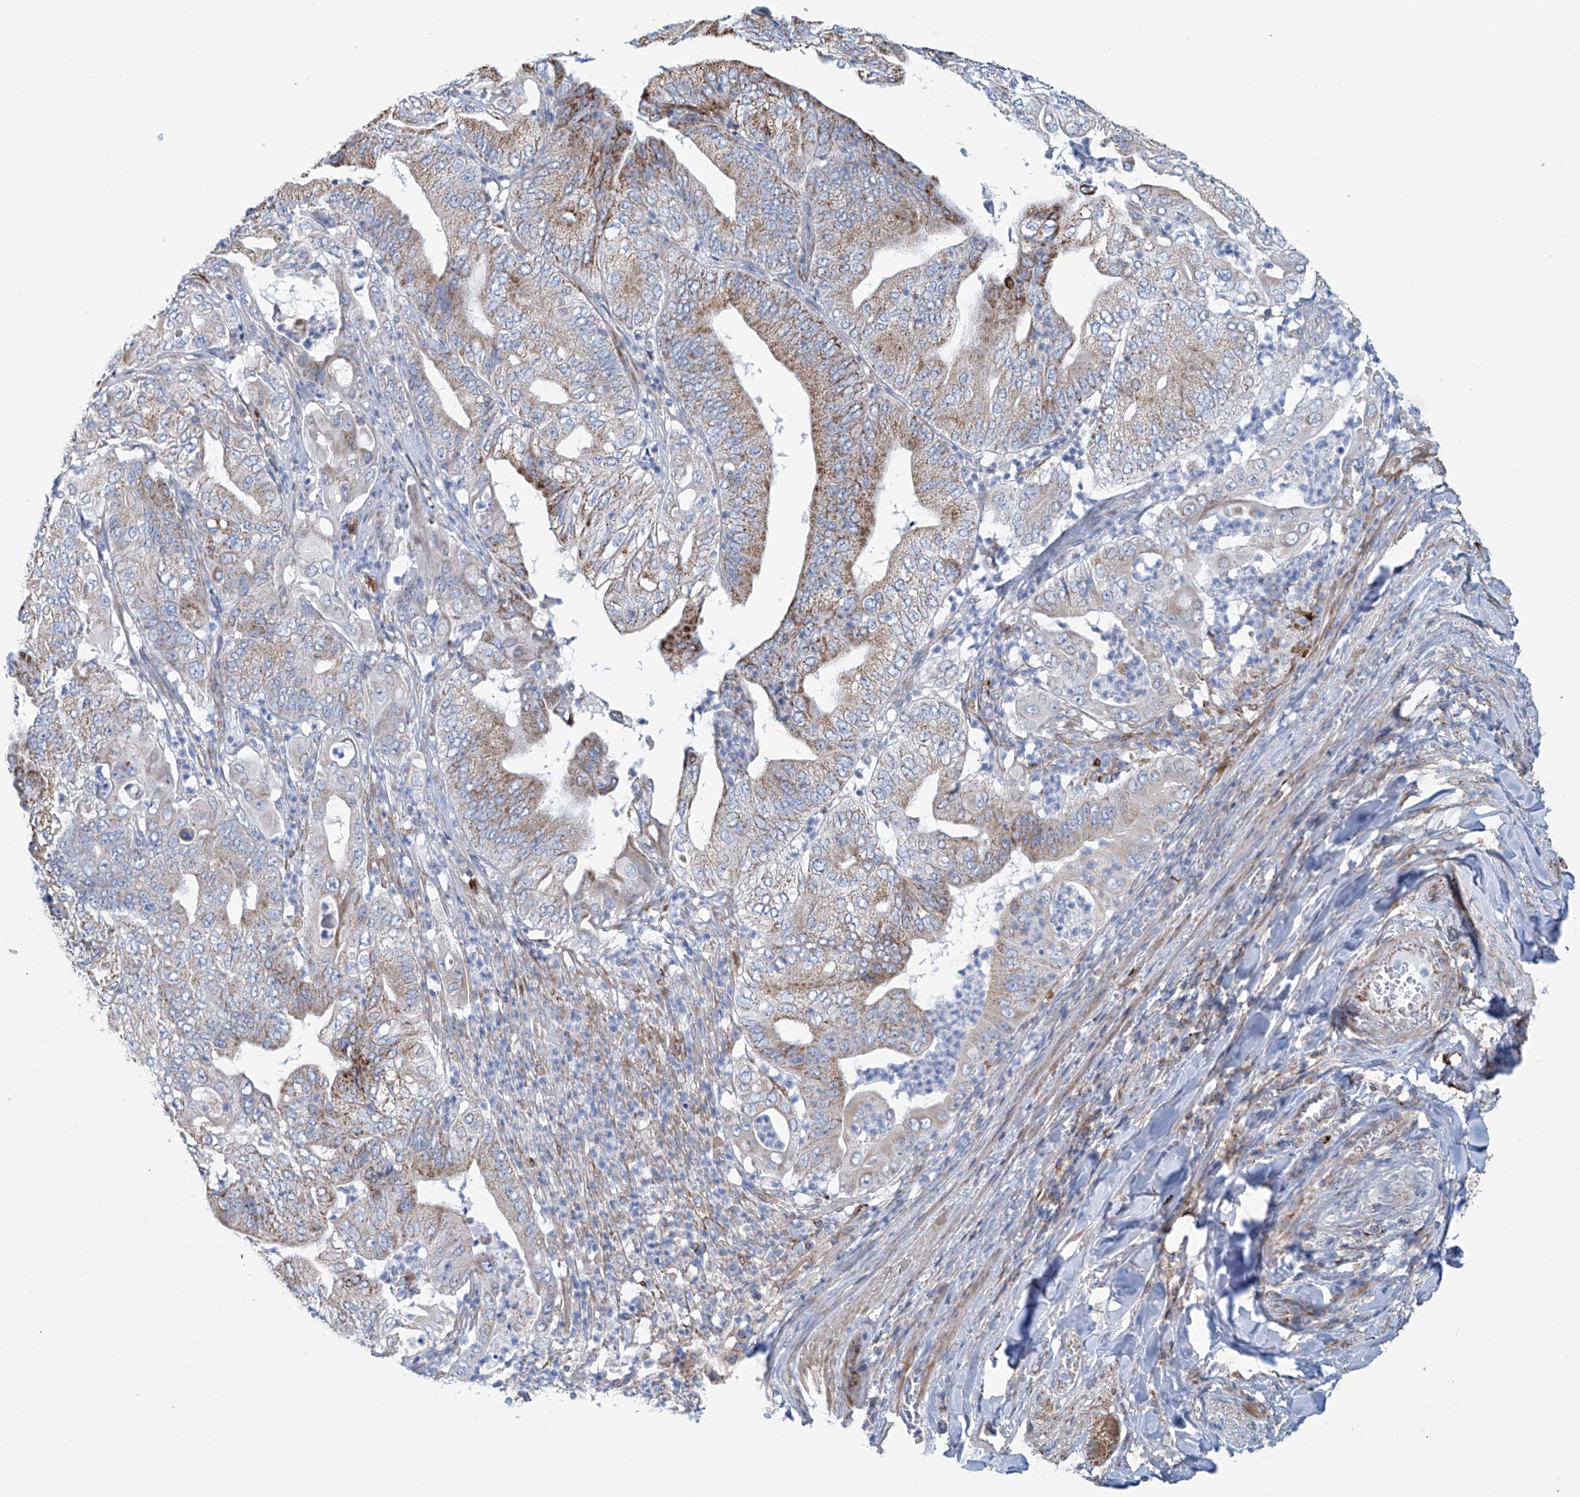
{"staining": {"intensity": "moderate", "quantity": "25%-75%", "location": "cytoplasmic/membranous"}, "tissue": "pancreatic cancer", "cell_type": "Tumor cells", "image_type": "cancer", "snomed": [{"axis": "morphology", "description": "Adenocarcinoma, NOS"}, {"axis": "topography", "description": "Pancreas"}], "caption": "Human adenocarcinoma (pancreatic) stained for a protein (brown) displays moderate cytoplasmic/membranous positive expression in approximately 25%-75% of tumor cells.", "gene": "ALDH6A1", "patient": {"sex": "female", "age": 77}}